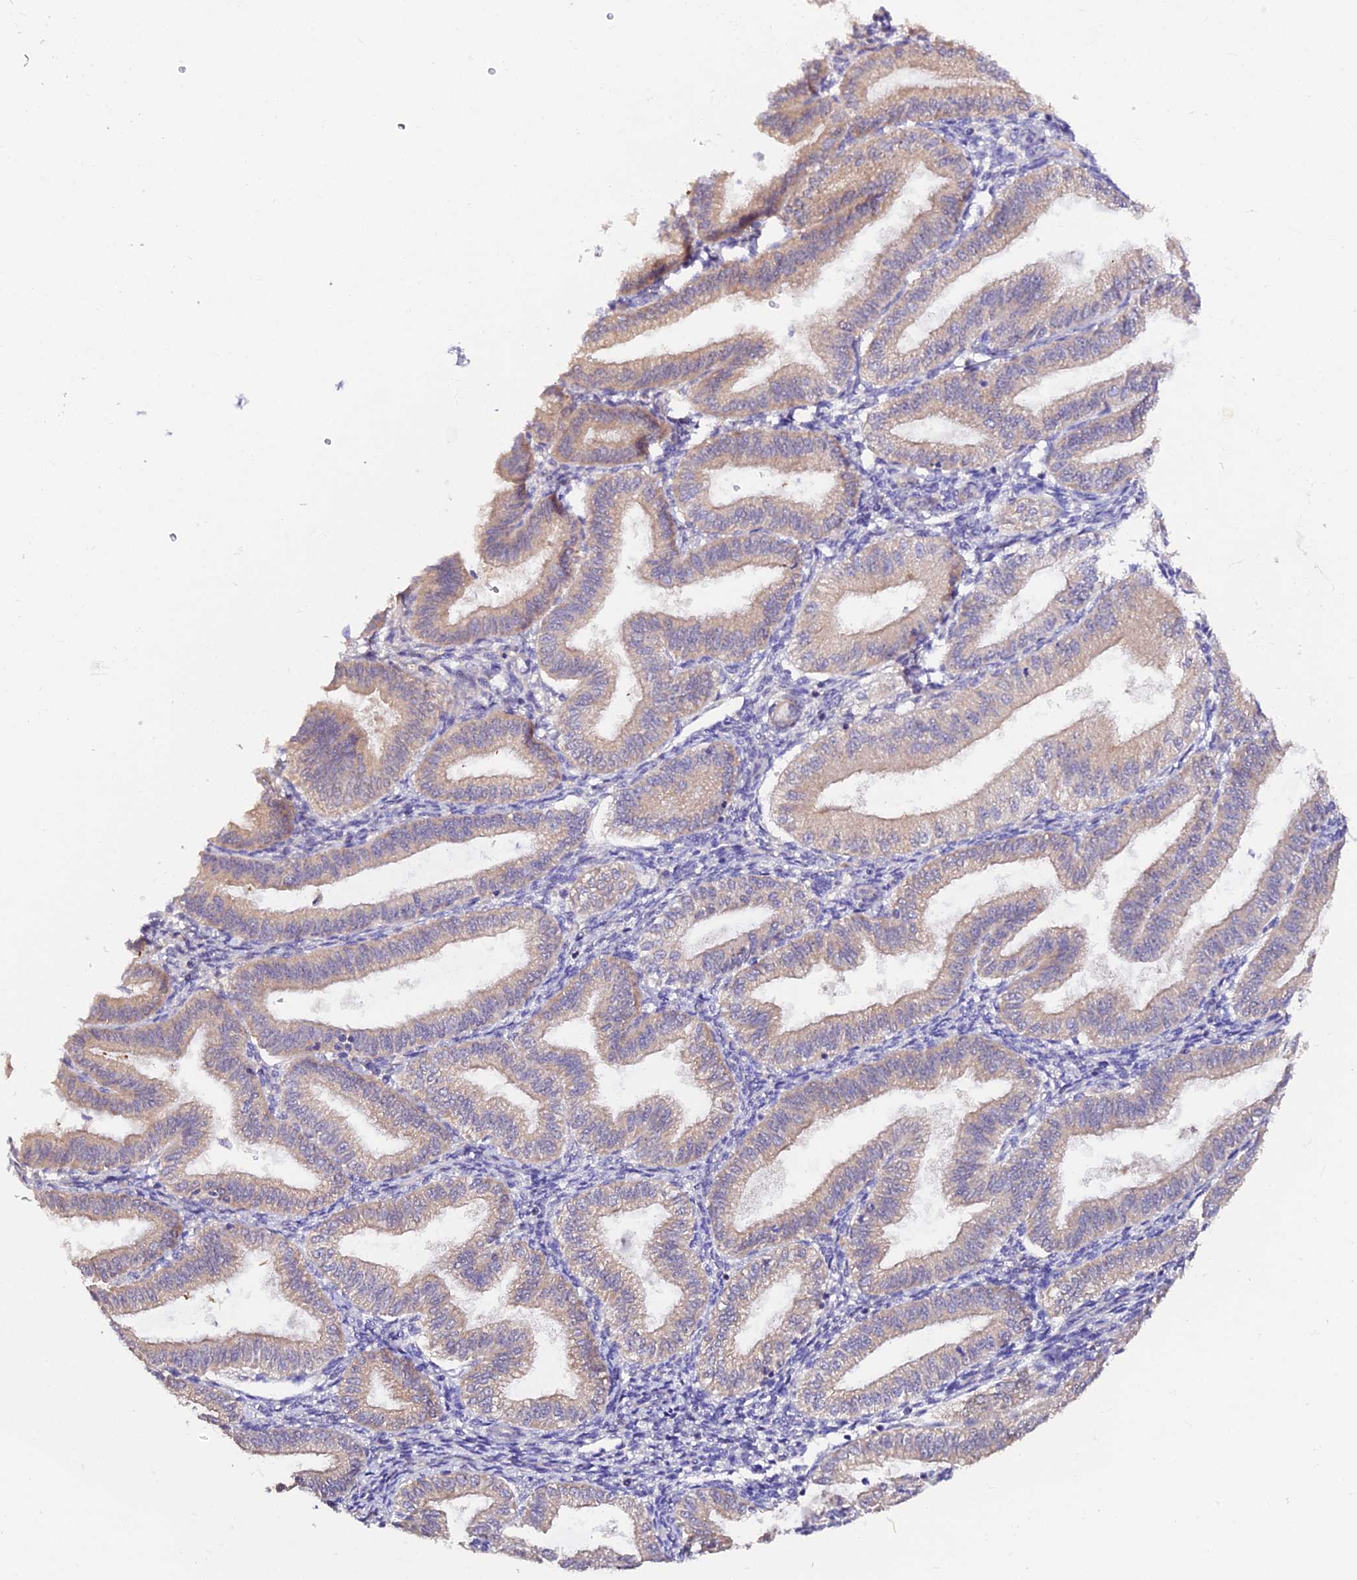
{"staining": {"intensity": "negative", "quantity": "none", "location": "none"}, "tissue": "endometrium", "cell_type": "Cells in endometrial stroma", "image_type": "normal", "snomed": [{"axis": "morphology", "description": "Normal tissue, NOS"}, {"axis": "topography", "description": "Endometrium"}], "caption": "Immunohistochemical staining of normal human endometrium exhibits no significant positivity in cells in endometrial stroma. (DAB (3,3'-diaminobenzidine) IHC with hematoxylin counter stain).", "gene": "TRIM26", "patient": {"sex": "female", "age": 39}}